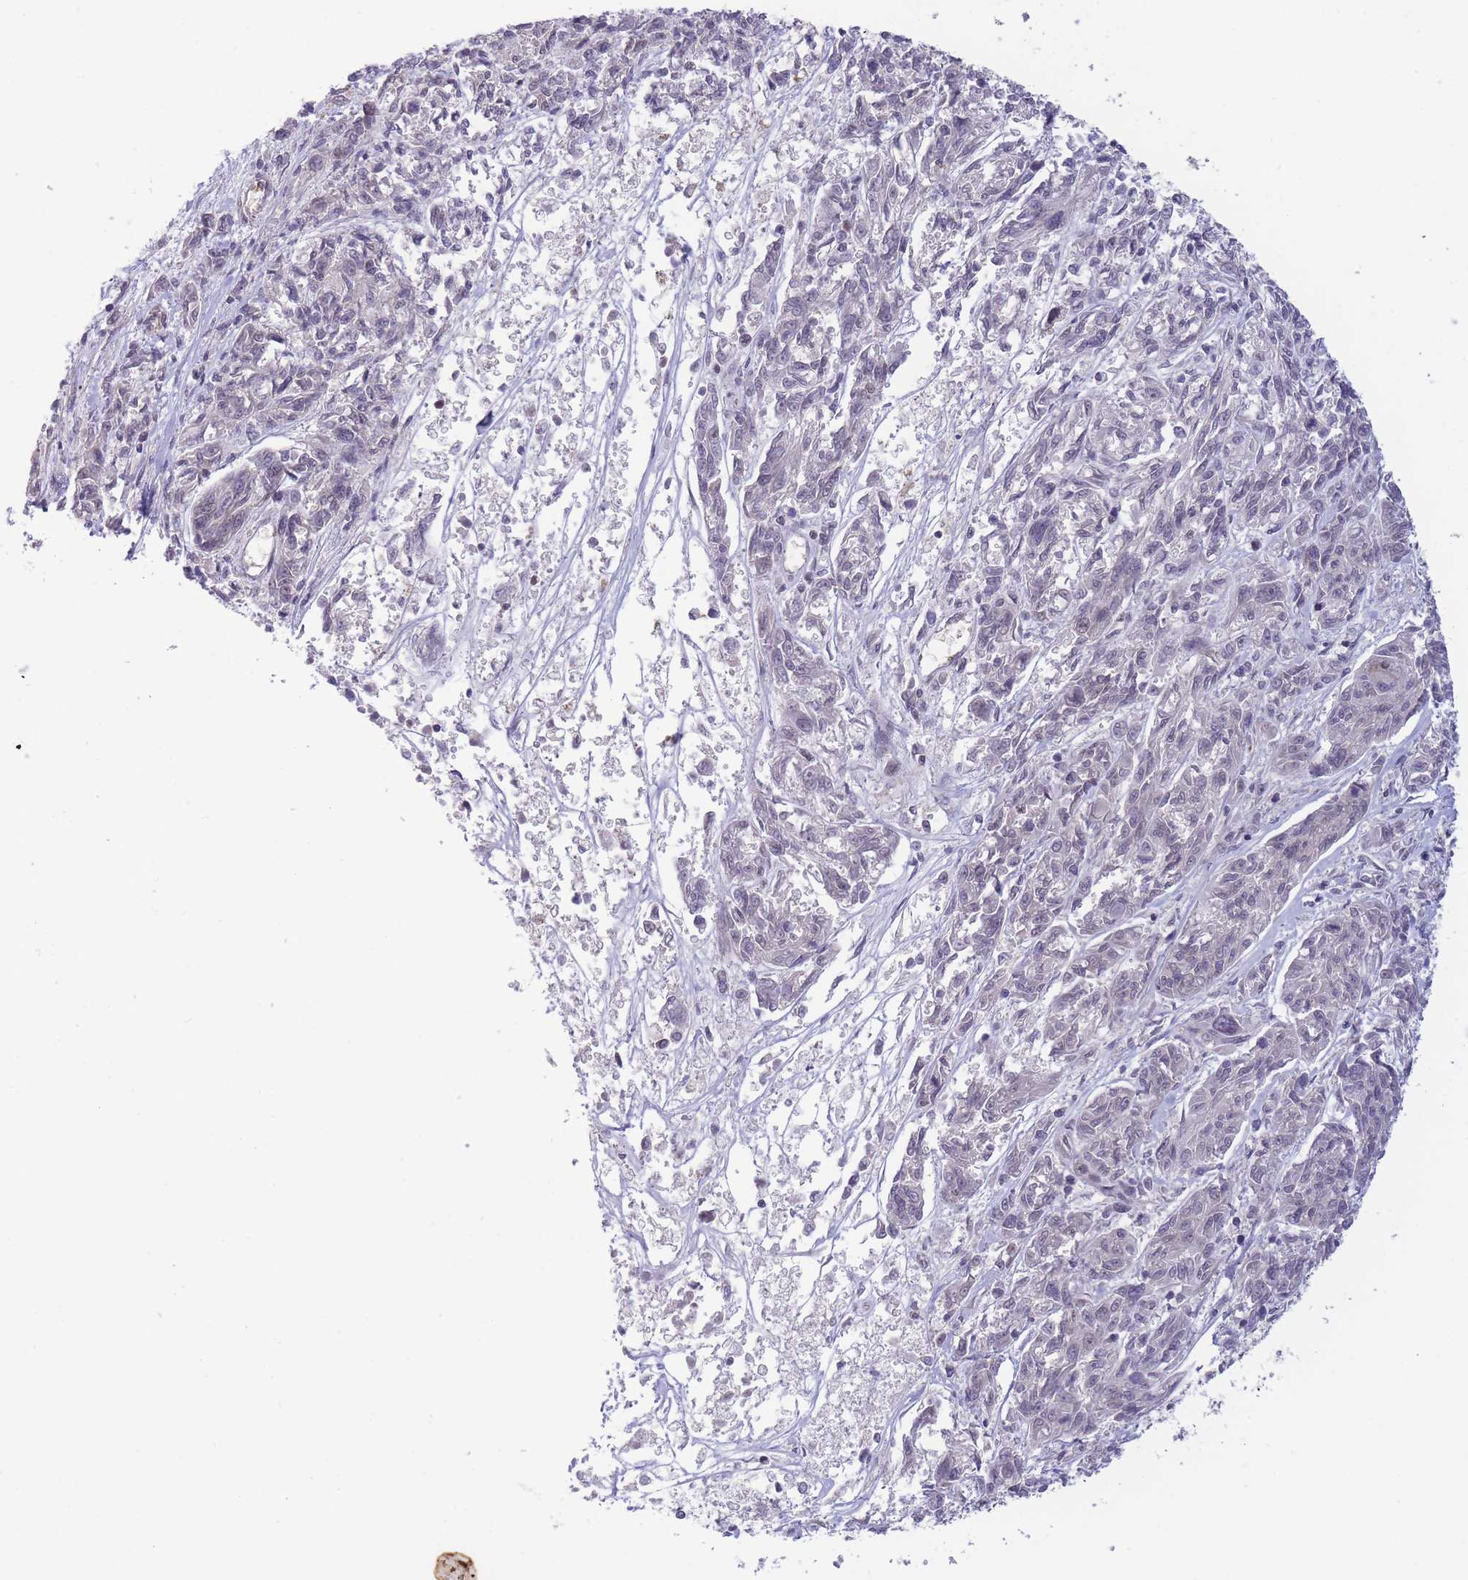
{"staining": {"intensity": "negative", "quantity": "none", "location": "none"}, "tissue": "melanoma", "cell_type": "Tumor cells", "image_type": "cancer", "snomed": [{"axis": "morphology", "description": "Malignant melanoma, NOS"}, {"axis": "topography", "description": "Skin"}], "caption": "DAB immunohistochemical staining of melanoma reveals no significant staining in tumor cells. (Stains: DAB (3,3'-diaminobenzidine) immunohistochemistry (IHC) with hematoxylin counter stain, Microscopy: brightfield microscopy at high magnification).", "gene": "CDC25B", "patient": {"sex": "male", "age": 53}}